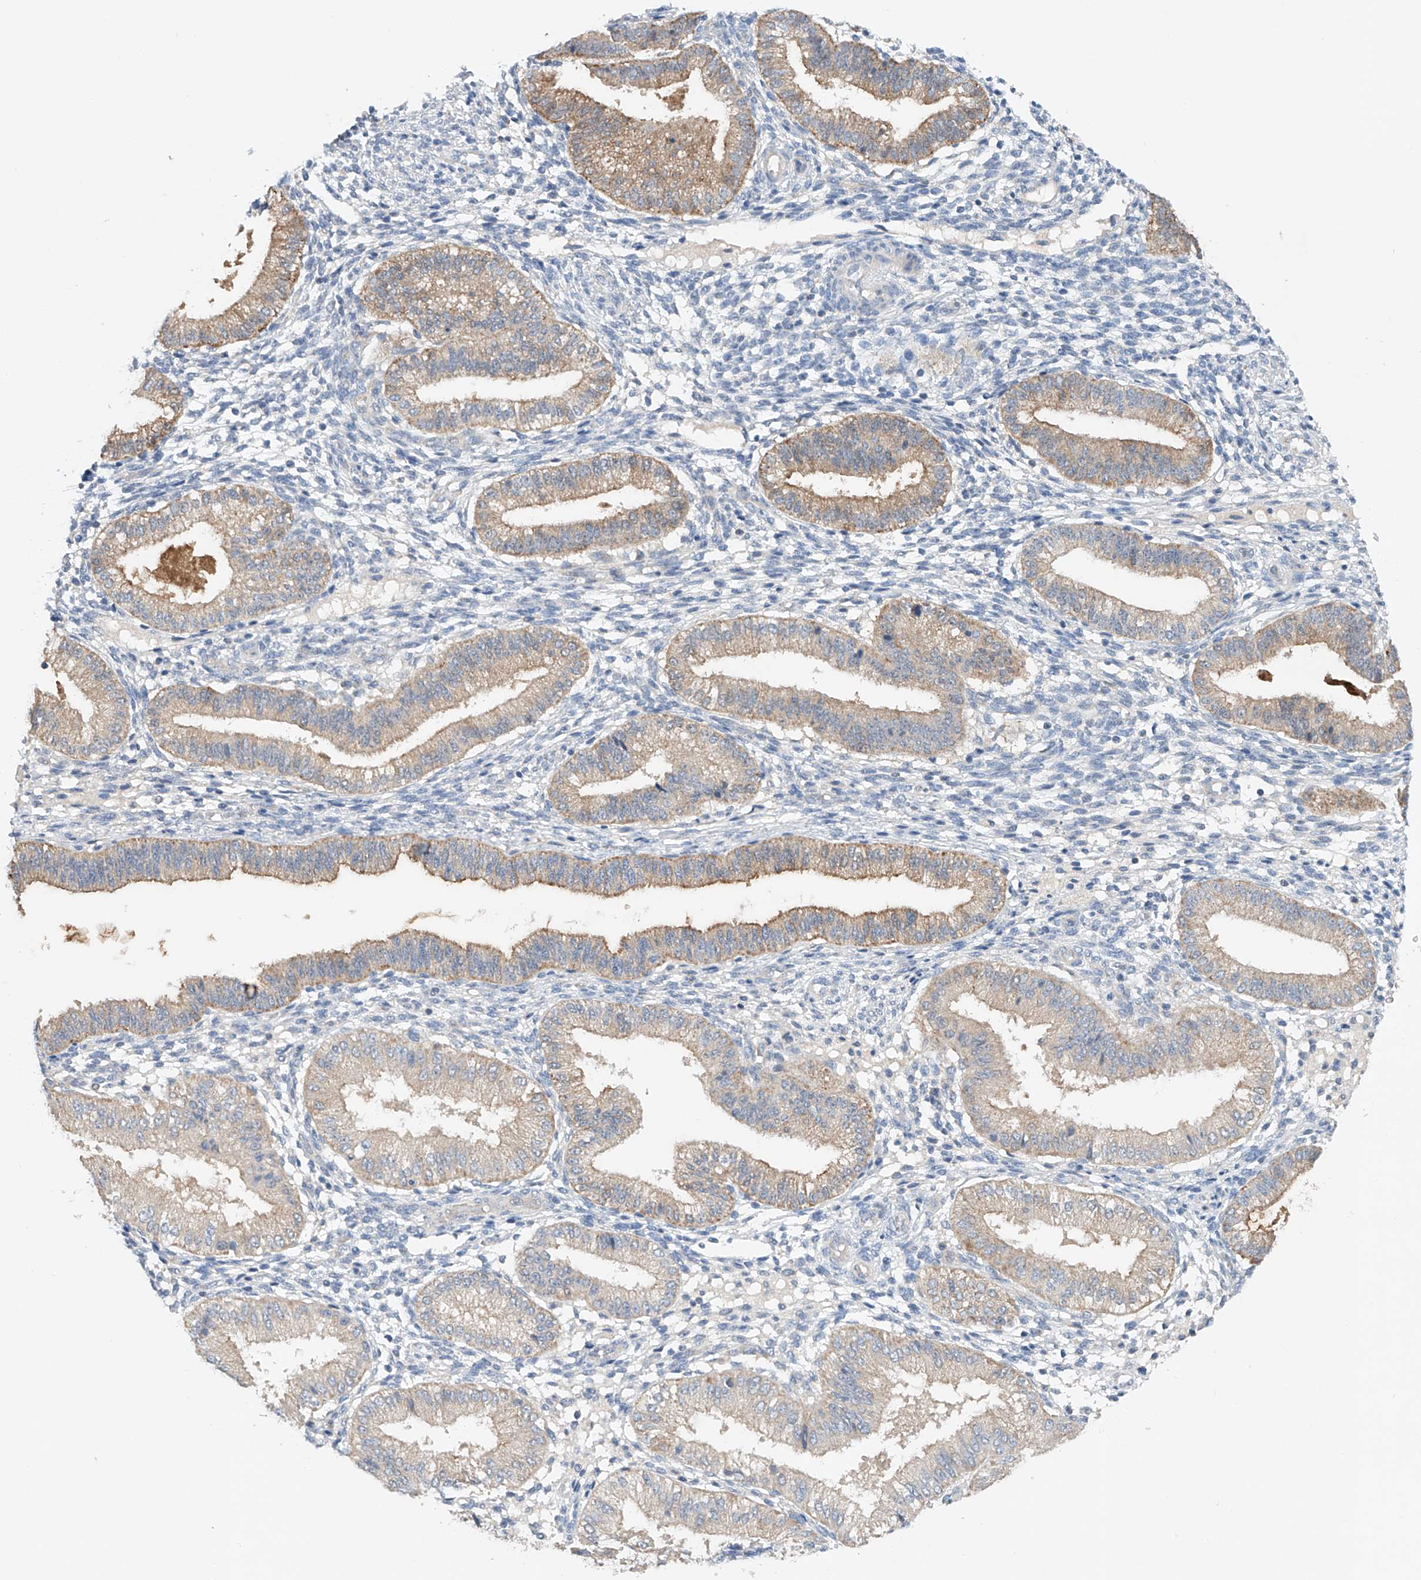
{"staining": {"intensity": "negative", "quantity": "none", "location": "none"}, "tissue": "endometrium", "cell_type": "Cells in endometrial stroma", "image_type": "normal", "snomed": [{"axis": "morphology", "description": "Normal tissue, NOS"}, {"axis": "topography", "description": "Endometrium"}], "caption": "Cells in endometrial stroma show no significant protein staining in normal endometrium. (IHC, brightfield microscopy, high magnification).", "gene": "GPC4", "patient": {"sex": "female", "age": 39}}